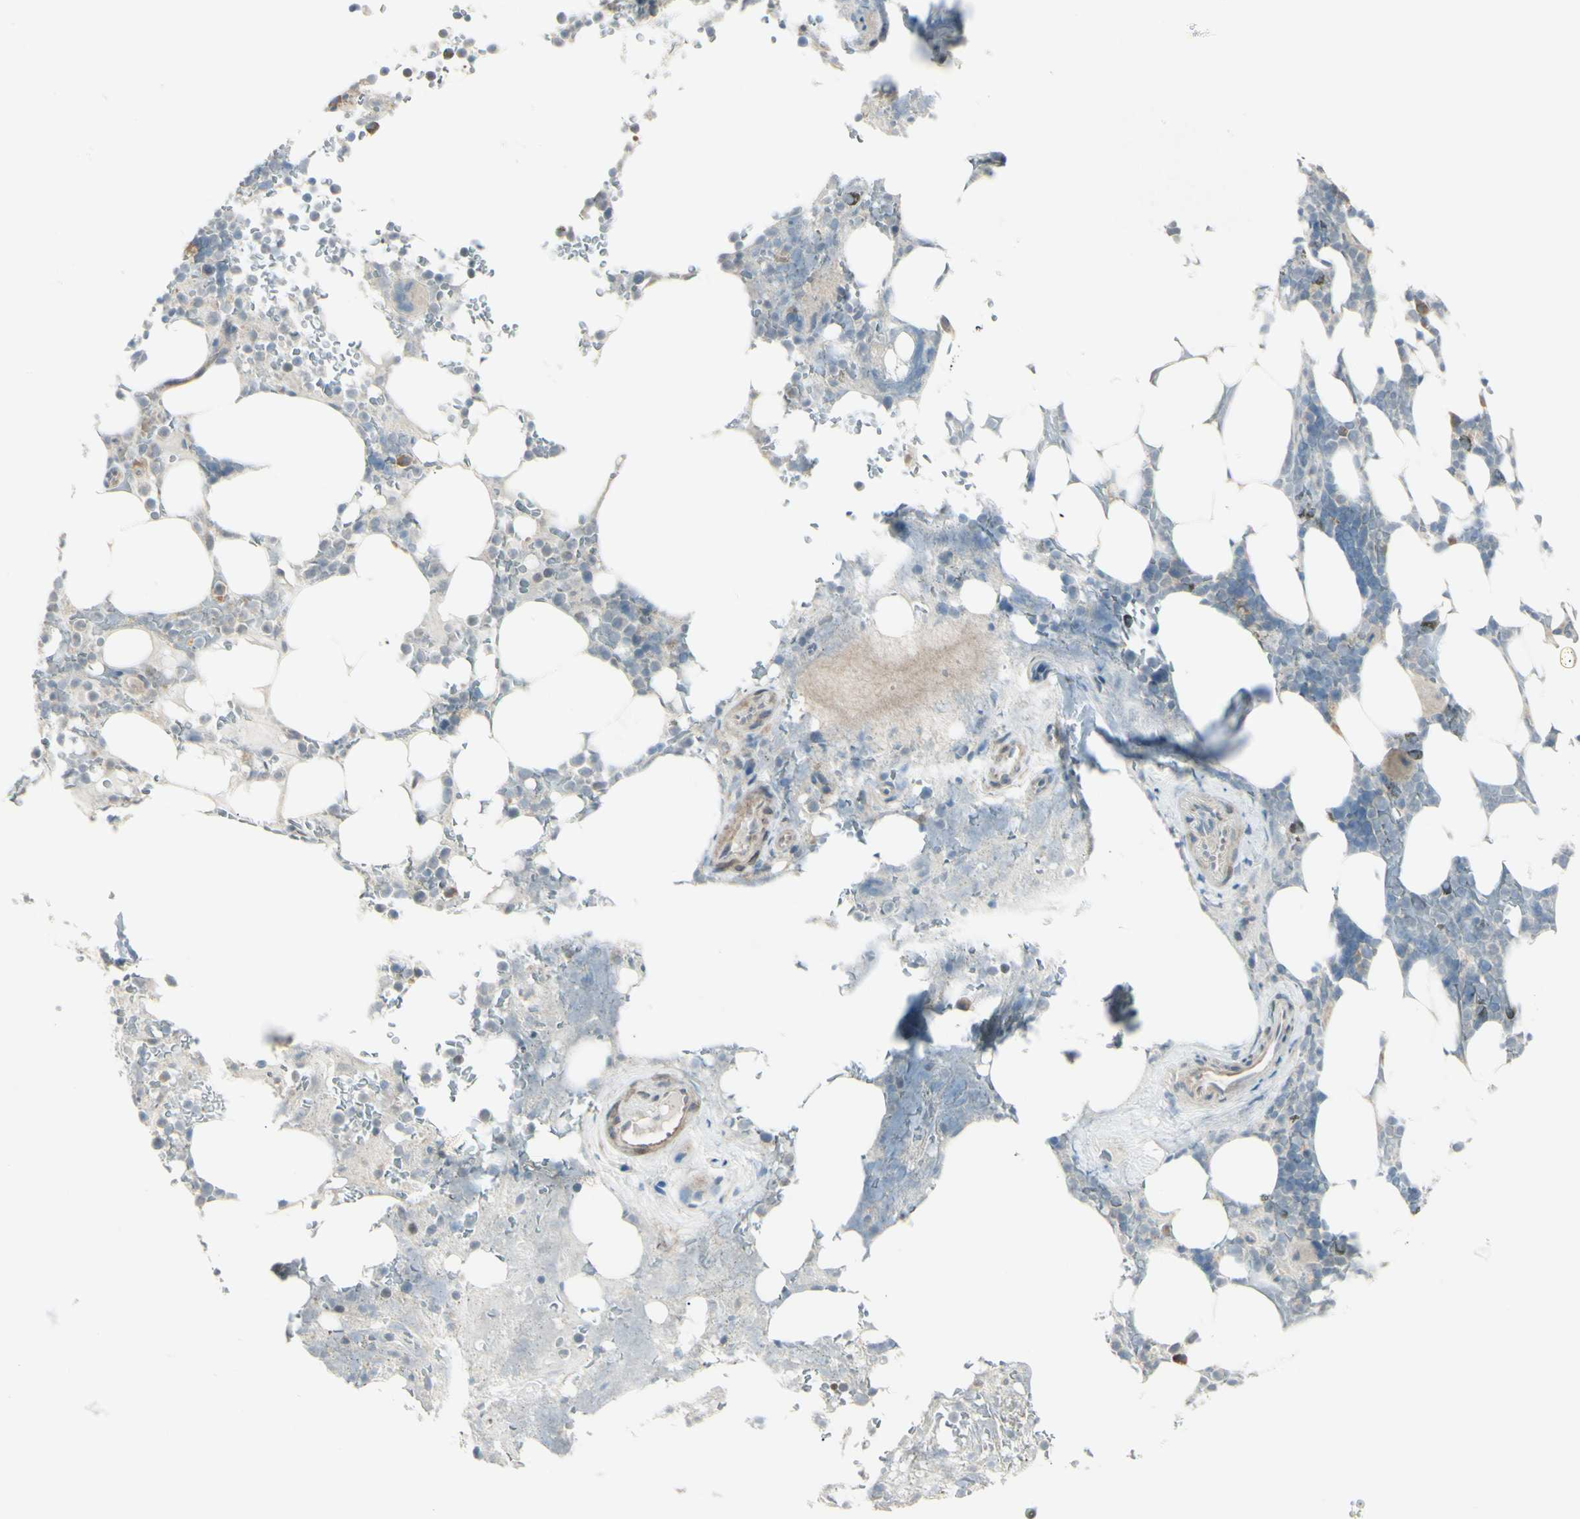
{"staining": {"intensity": "weak", "quantity": "25%-75%", "location": "cytoplasmic/membranous"}, "tissue": "bone marrow", "cell_type": "Hematopoietic cells", "image_type": "normal", "snomed": [{"axis": "morphology", "description": "Normal tissue, NOS"}, {"axis": "topography", "description": "Bone marrow"}], "caption": "Brown immunohistochemical staining in benign bone marrow displays weak cytoplasmic/membranous positivity in approximately 25%-75% of hematopoietic cells.", "gene": "SH3GL2", "patient": {"sex": "female", "age": 73}}